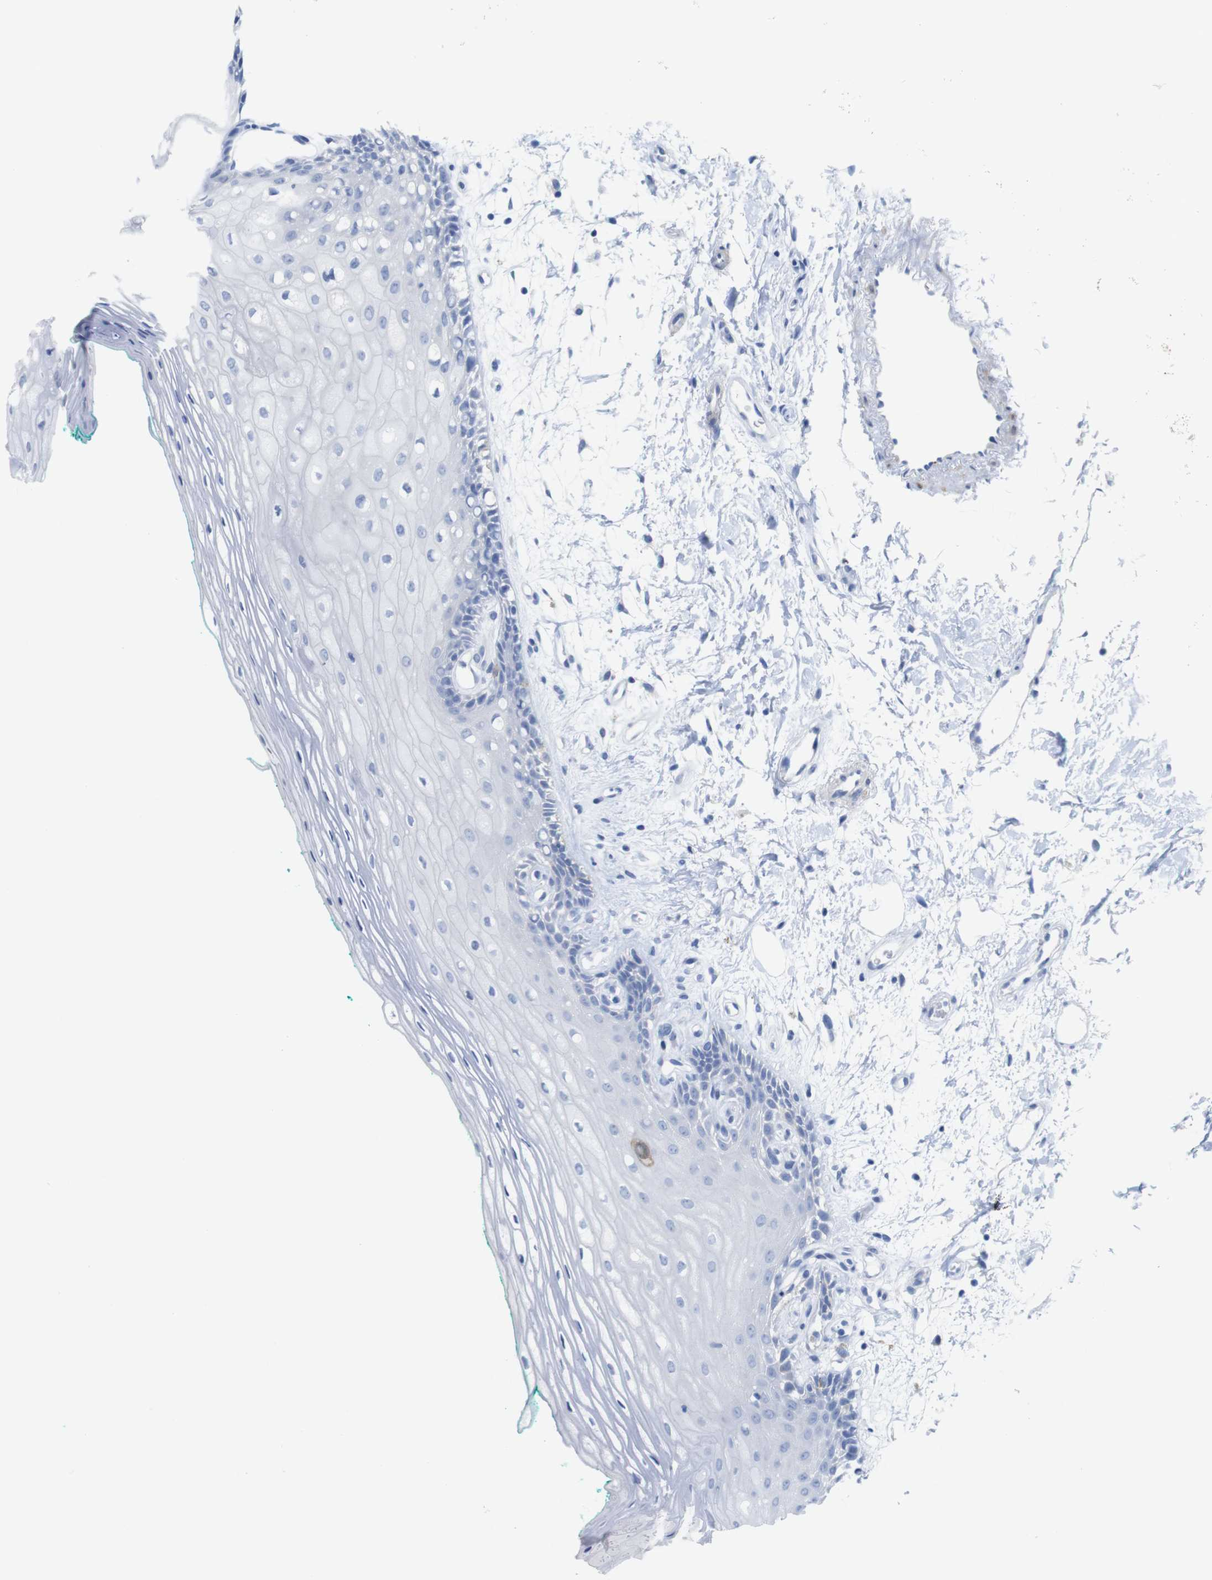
{"staining": {"intensity": "negative", "quantity": "none", "location": "none"}, "tissue": "oral mucosa", "cell_type": "Squamous epithelial cells", "image_type": "normal", "snomed": [{"axis": "morphology", "description": "Normal tissue, NOS"}, {"axis": "topography", "description": "Skeletal muscle"}, {"axis": "topography", "description": "Oral tissue"}, {"axis": "topography", "description": "Peripheral nerve tissue"}], "caption": "DAB immunohistochemical staining of unremarkable human oral mucosa demonstrates no significant positivity in squamous epithelial cells.", "gene": "PNMA1", "patient": {"sex": "female", "age": 84}}